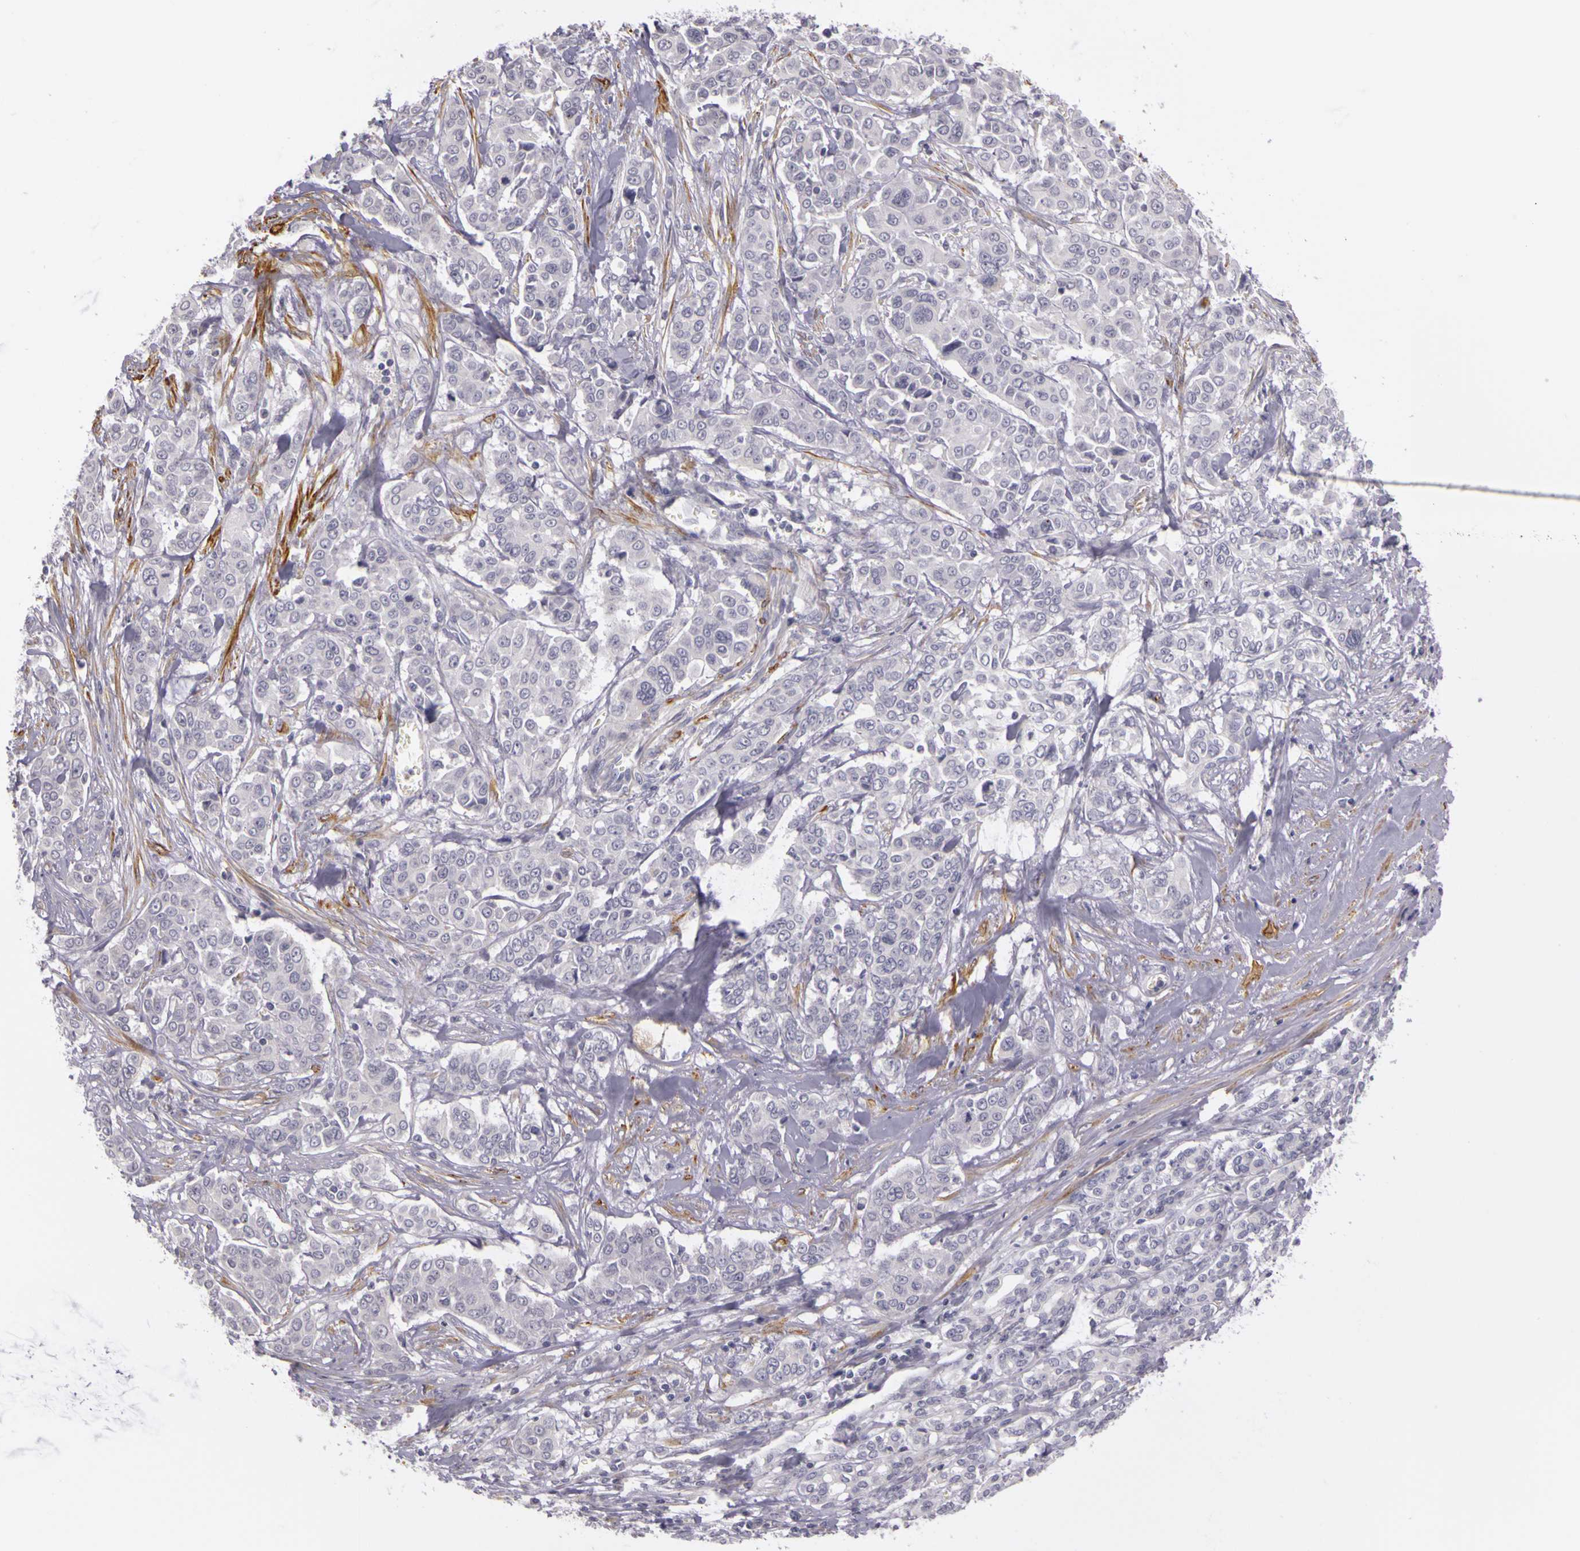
{"staining": {"intensity": "negative", "quantity": "none", "location": "none"}, "tissue": "pancreatic cancer", "cell_type": "Tumor cells", "image_type": "cancer", "snomed": [{"axis": "morphology", "description": "Adenocarcinoma, NOS"}, {"axis": "topography", "description": "Pancreas"}], "caption": "Pancreatic cancer stained for a protein using immunohistochemistry exhibits no positivity tumor cells.", "gene": "CNTN2", "patient": {"sex": "female", "age": 52}}